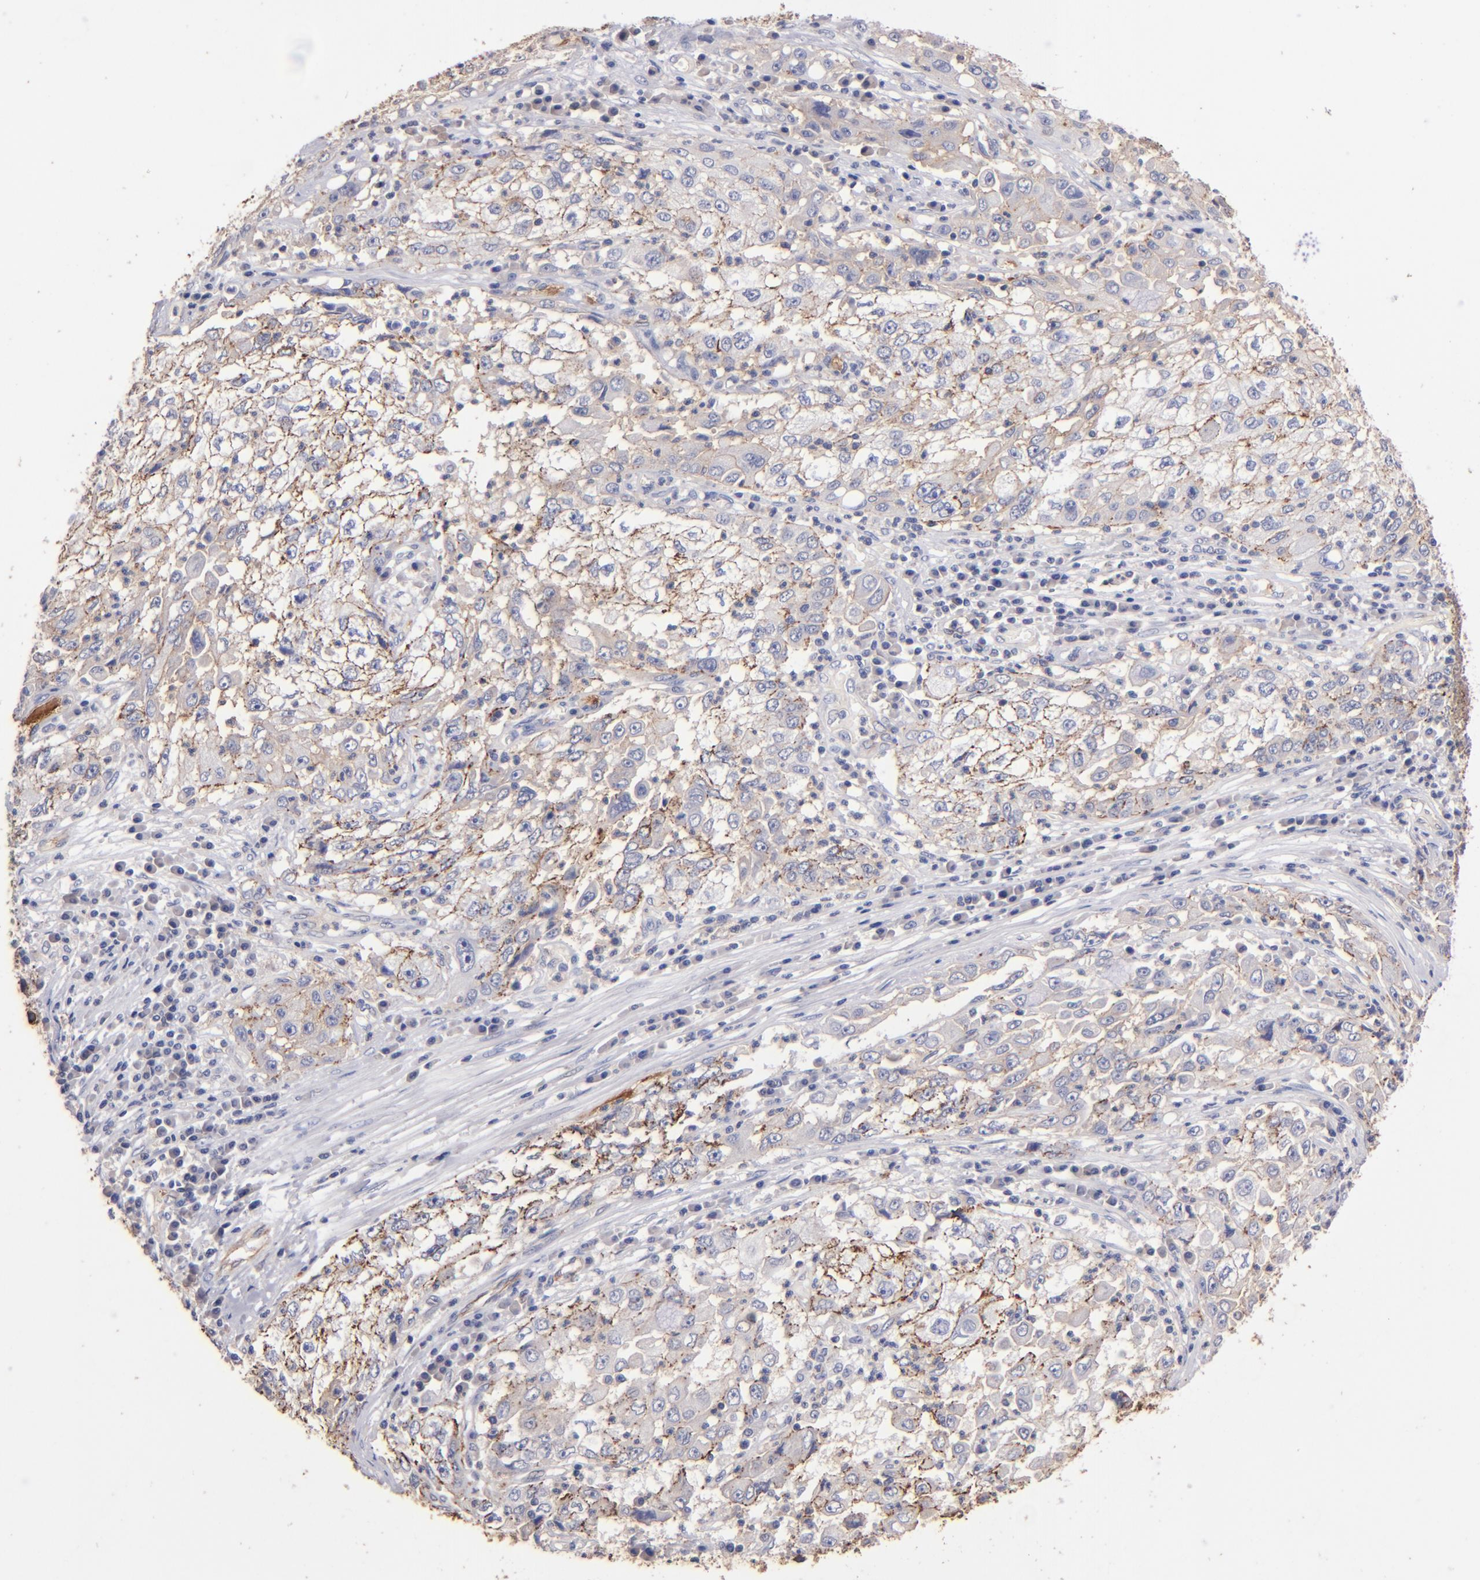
{"staining": {"intensity": "moderate", "quantity": "25%-75%", "location": "cytoplasmic/membranous"}, "tissue": "cervical cancer", "cell_type": "Tumor cells", "image_type": "cancer", "snomed": [{"axis": "morphology", "description": "Squamous cell carcinoma, NOS"}, {"axis": "topography", "description": "Cervix"}], "caption": "An IHC image of tumor tissue is shown. Protein staining in brown shows moderate cytoplasmic/membranous positivity in squamous cell carcinoma (cervical) within tumor cells.", "gene": "CLDN5", "patient": {"sex": "female", "age": 36}}